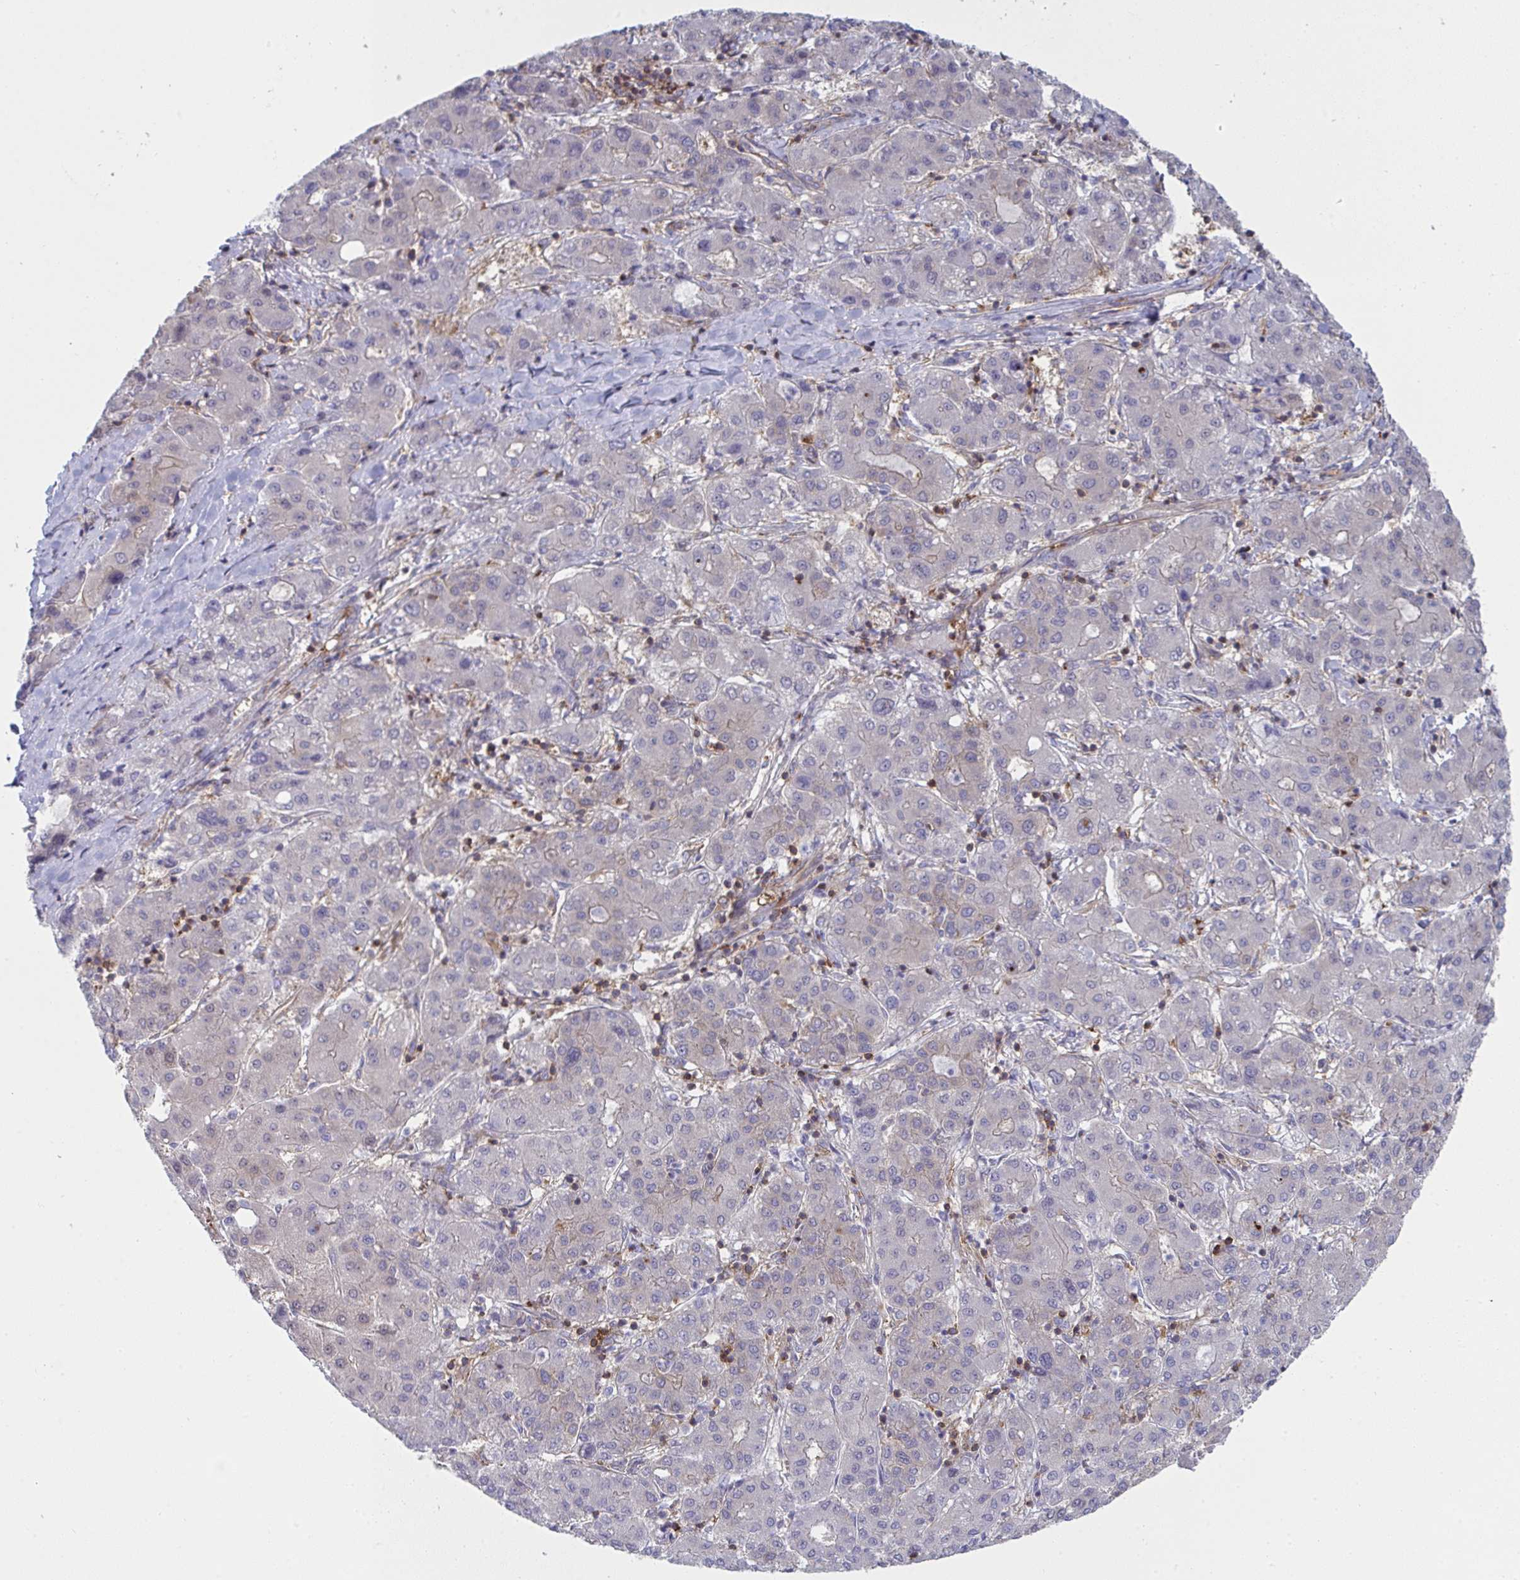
{"staining": {"intensity": "weak", "quantity": "<25%", "location": "cytoplasmic/membranous"}, "tissue": "liver cancer", "cell_type": "Tumor cells", "image_type": "cancer", "snomed": [{"axis": "morphology", "description": "Carcinoma, Hepatocellular, NOS"}, {"axis": "topography", "description": "Liver"}], "caption": "The histopathology image displays no staining of tumor cells in liver cancer (hepatocellular carcinoma).", "gene": "WNK1", "patient": {"sex": "male", "age": 65}}